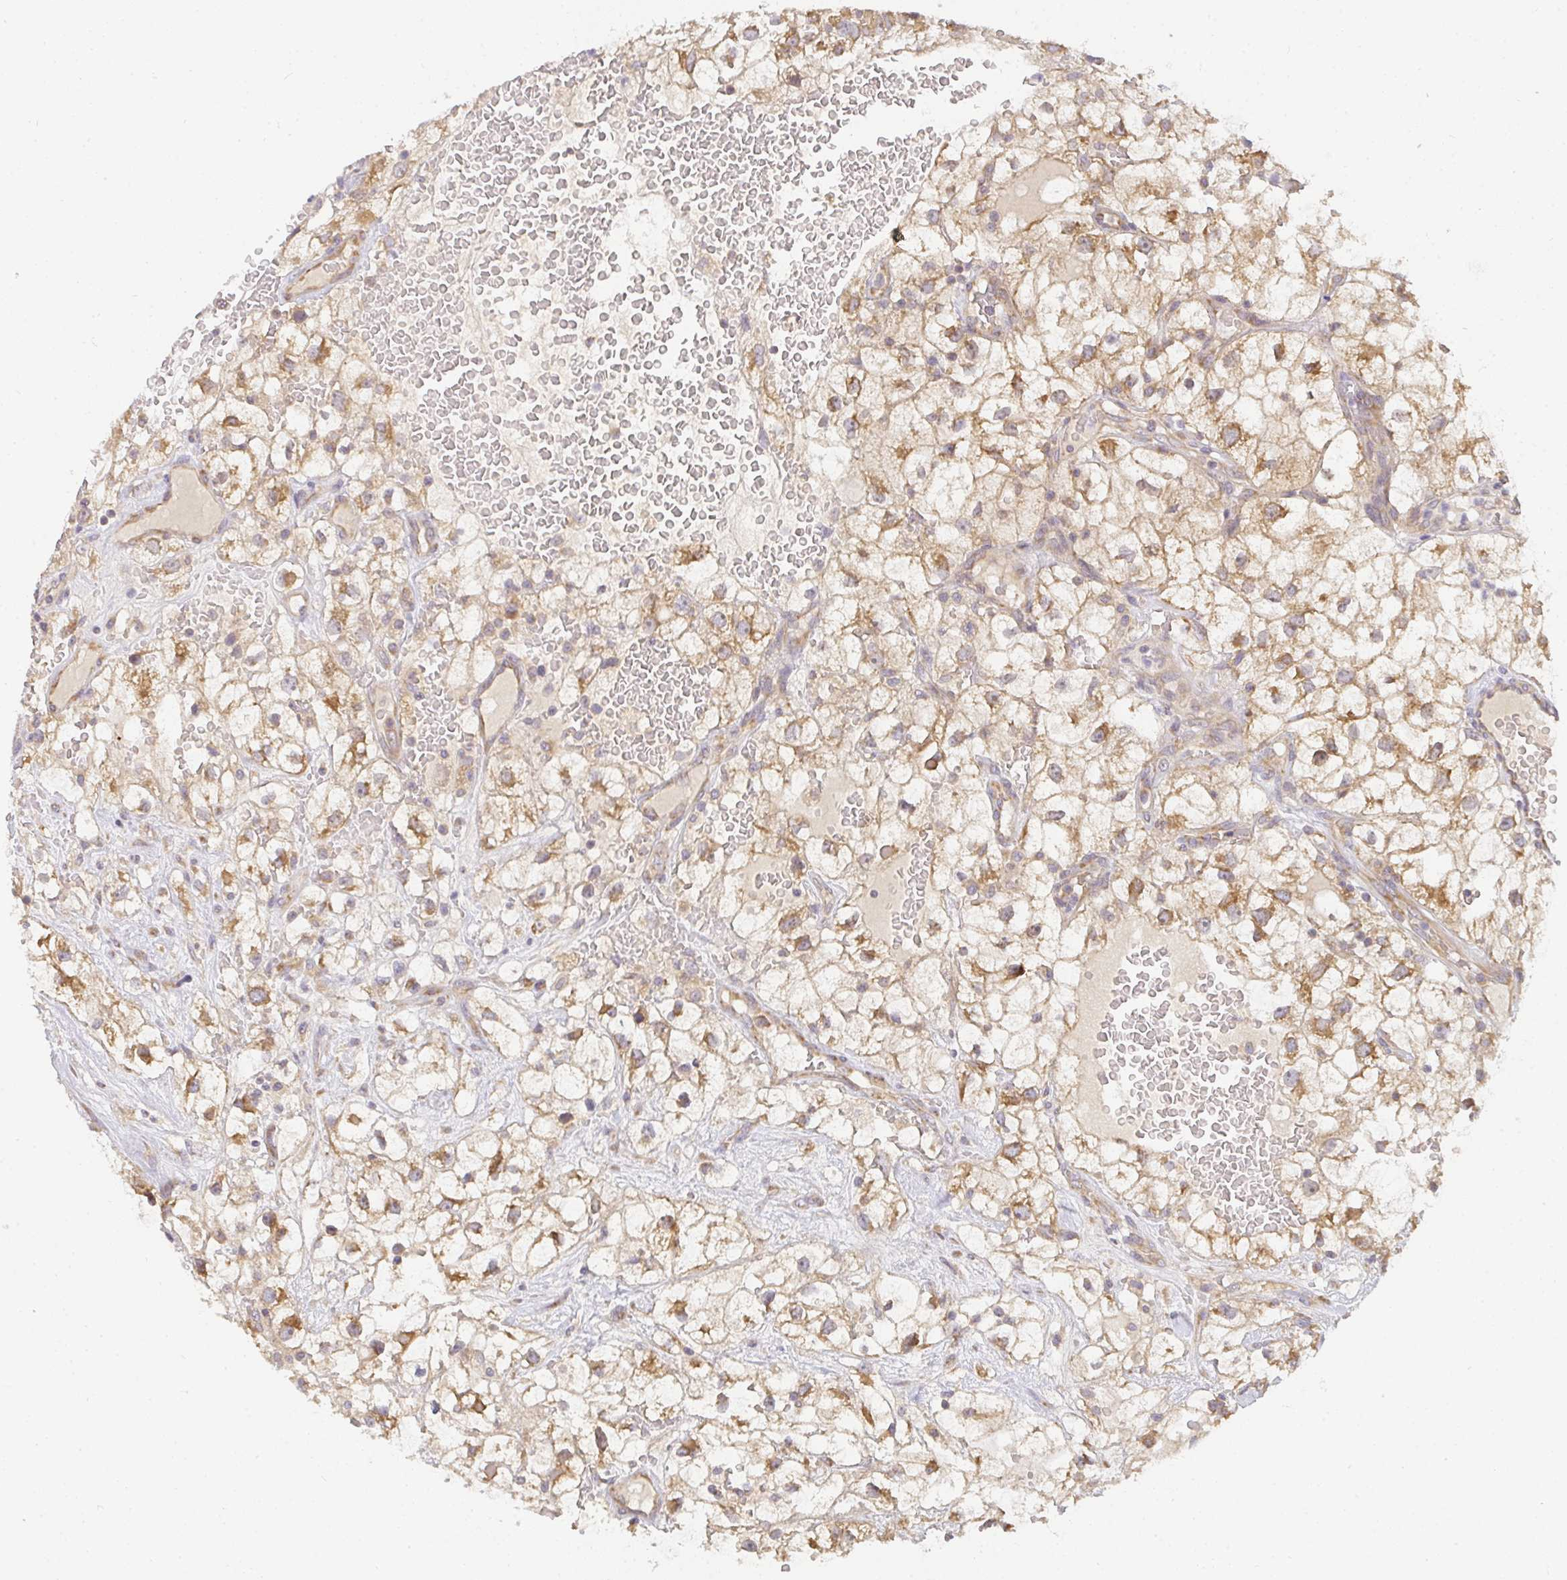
{"staining": {"intensity": "moderate", "quantity": ">75%", "location": "cytoplasmic/membranous"}, "tissue": "renal cancer", "cell_type": "Tumor cells", "image_type": "cancer", "snomed": [{"axis": "morphology", "description": "Adenocarcinoma, NOS"}, {"axis": "topography", "description": "Kidney"}], "caption": "Immunohistochemical staining of human renal adenocarcinoma shows medium levels of moderate cytoplasmic/membranous positivity in approximately >75% of tumor cells. (DAB IHC with brightfield microscopy, high magnification).", "gene": "SLC35B3", "patient": {"sex": "male", "age": 59}}